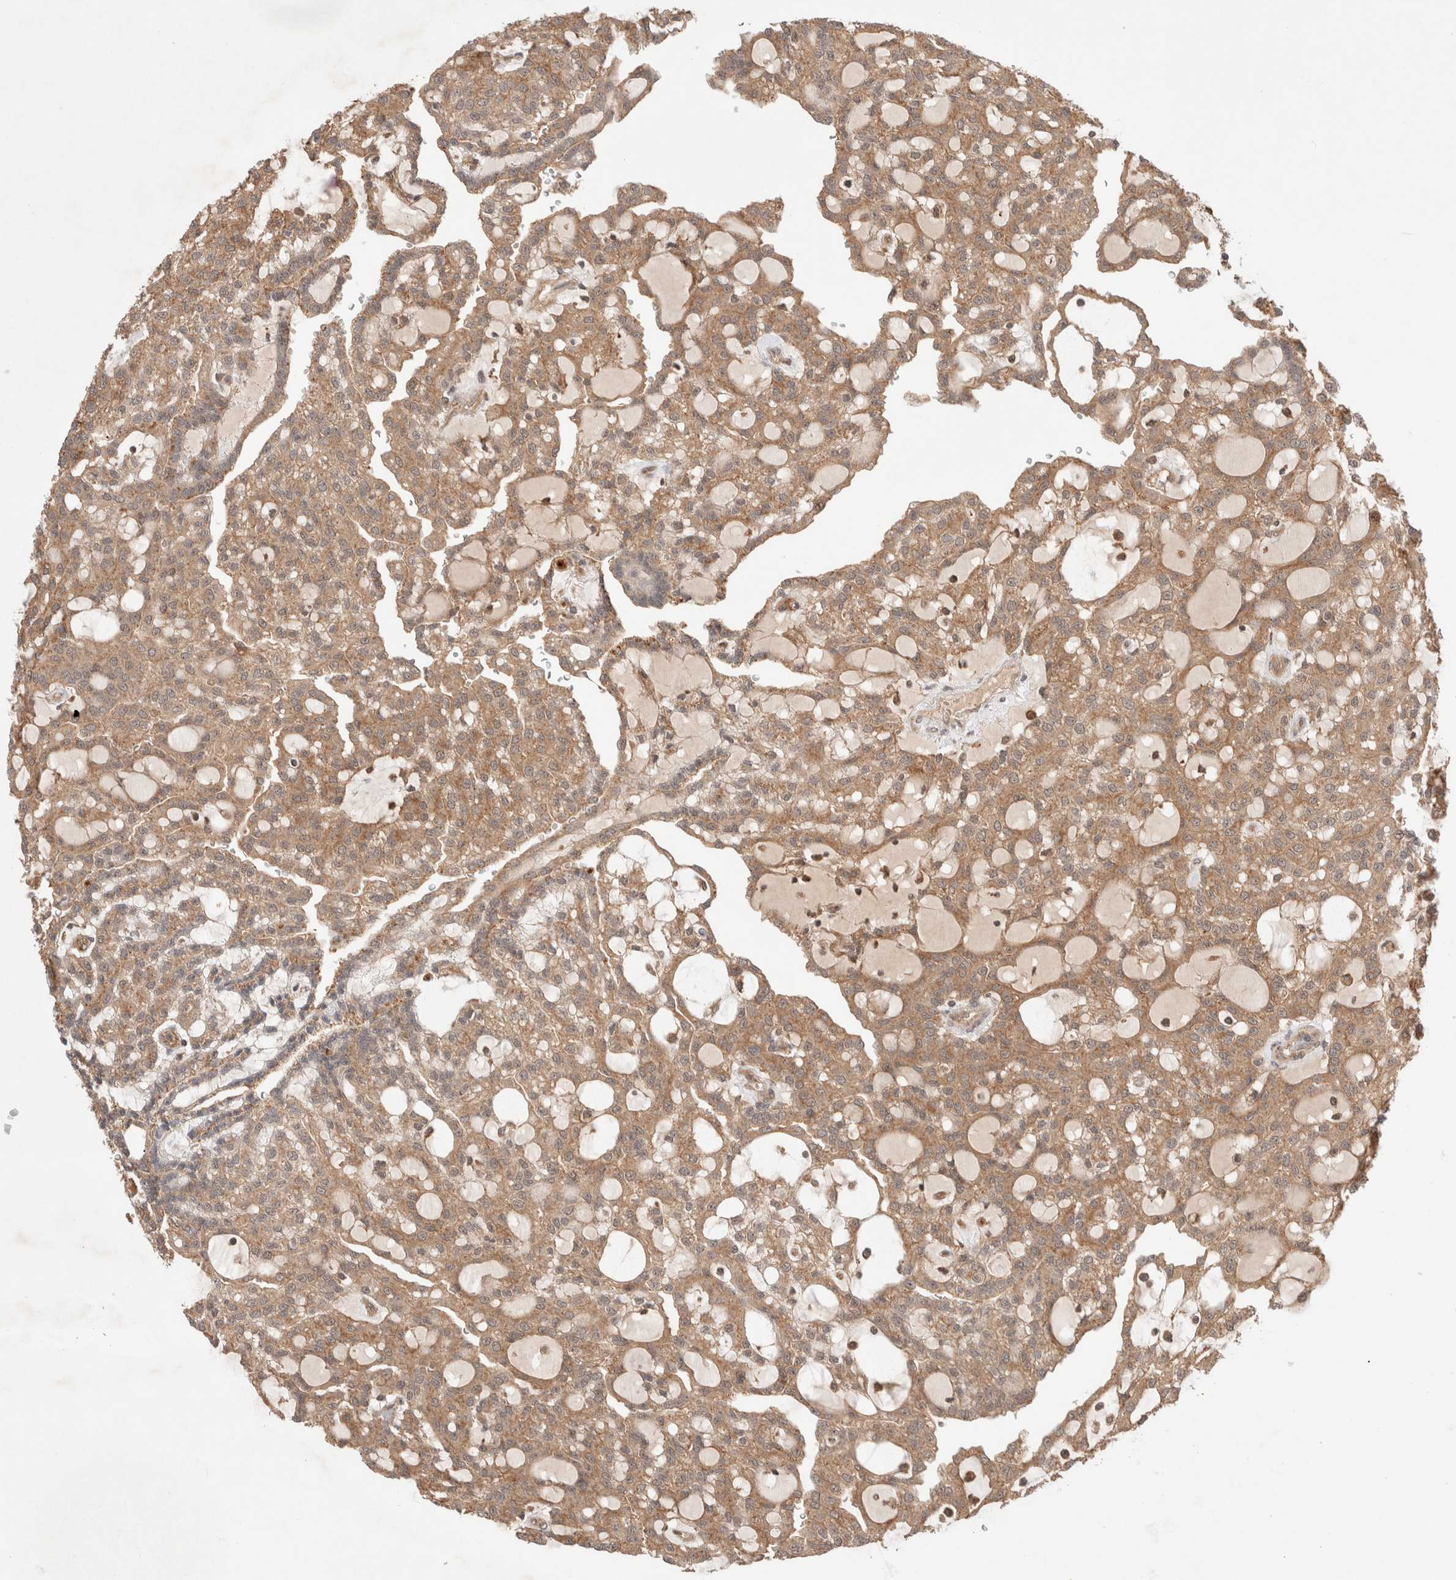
{"staining": {"intensity": "moderate", "quantity": ">75%", "location": "cytoplasmic/membranous"}, "tissue": "renal cancer", "cell_type": "Tumor cells", "image_type": "cancer", "snomed": [{"axis": "morphology", "description": "Adenocarcinoma, NOS"}, {"axis": "topography", "description": "Kidney"}], "caption": "A medium amount of moderate cytoplasmic/membranous expression is seen in about >75% of tumor cells in renal cancer (adenocarcinoma) tissue. (DAB = brown stain, brightfield microscopy at high magnification).", "gene": "SIKE1", "patient": {"sex": "male", "age": 63}}